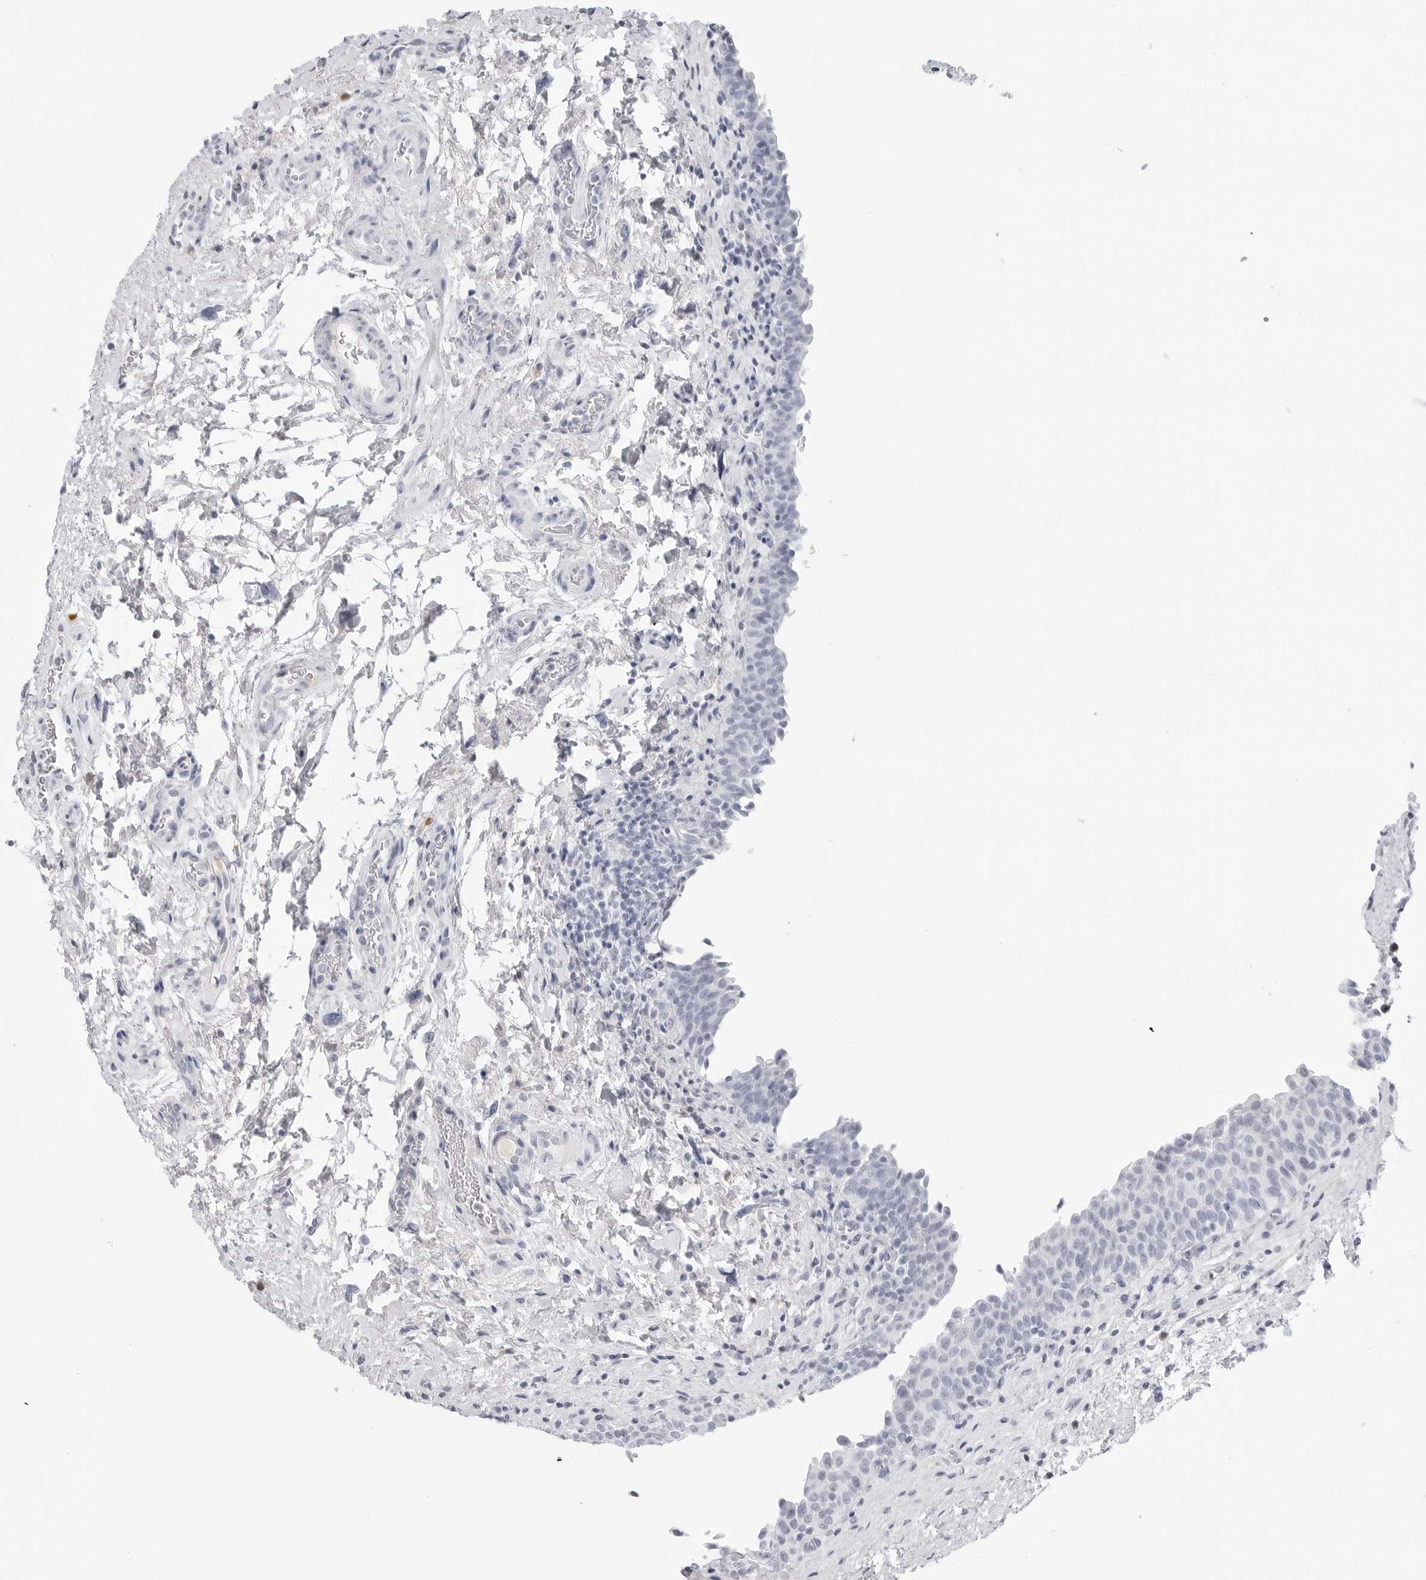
{"staining": {"intensity": "negative", "quantity": "none", "location": "none"}, "tissue": "urinary bladder", "cell_type": "Urothelial cells", "image_type": "normal", "snomed": [{"axis": "morphology", "description": "Normal tissue, NOS"}, {"axis": "topography", "description": "Urinary bladder"}], "caption": "A high-resolution histopathology image shows immunohistochemistry (IHC) staining of benign urinary bladder, which displays no significant positivity in urothelial cells.", "gene": "AMPD1", "patient": {"sex": "male", "age": 83}}